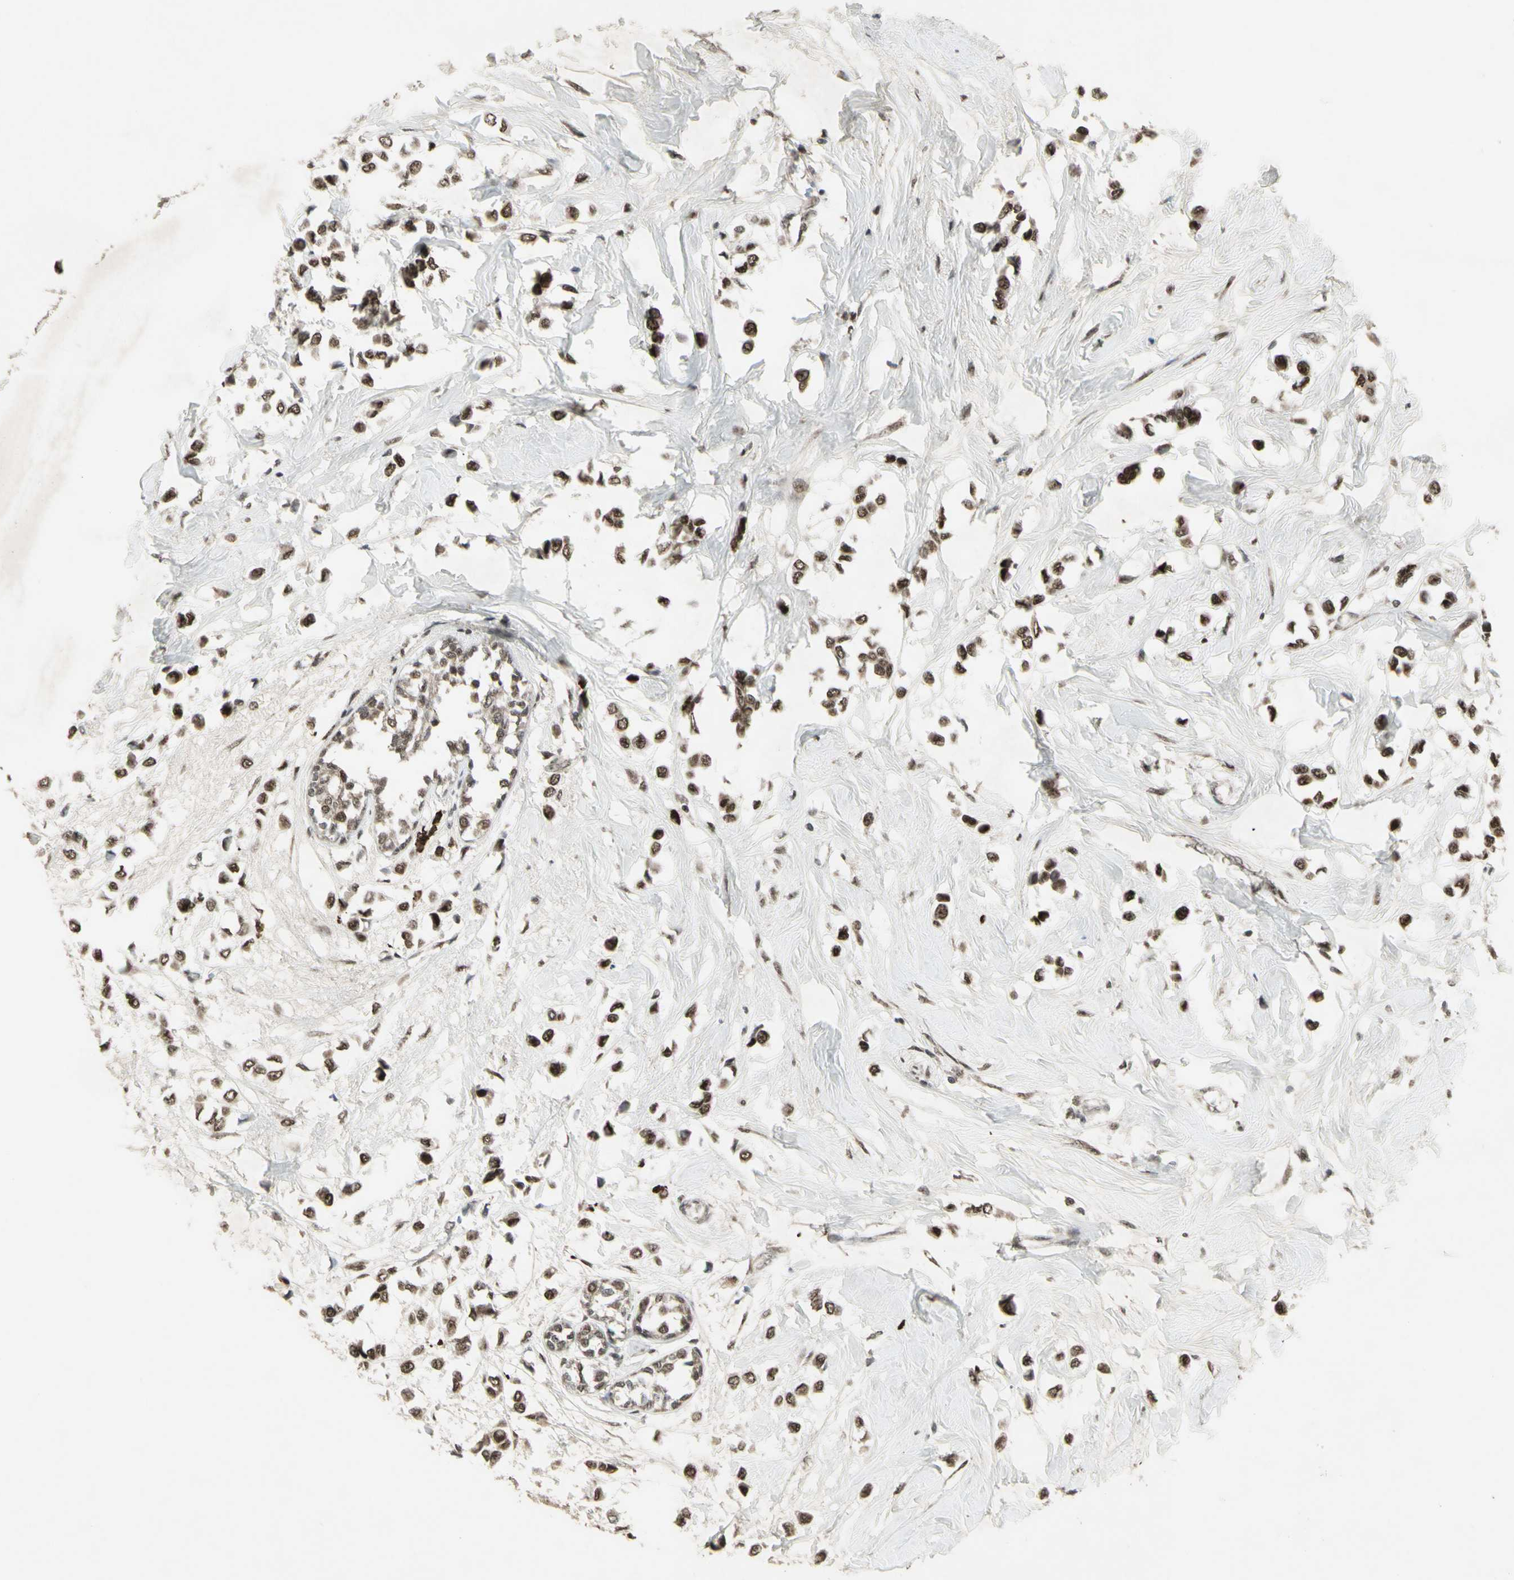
{"staining": {"intensity": "strong", "quantity": "25%-75%", "location": "nuclear"}, "tissue": "breast cancer", "cell_type": "Tumor cells", "image_type": "cancer", "snomed": [{"axis": "morphology", "description": "Lobular carcinoma"}, {"axis": "topography", "description": "Breast"}], "caption": "Breast lobular carcinoma stained with a brown dye displays strong nuclear positive positivity in about 25%-75% of tumor cells.", "gene": "CCNT1", "patient": {"sex": "female", "age": 51}}